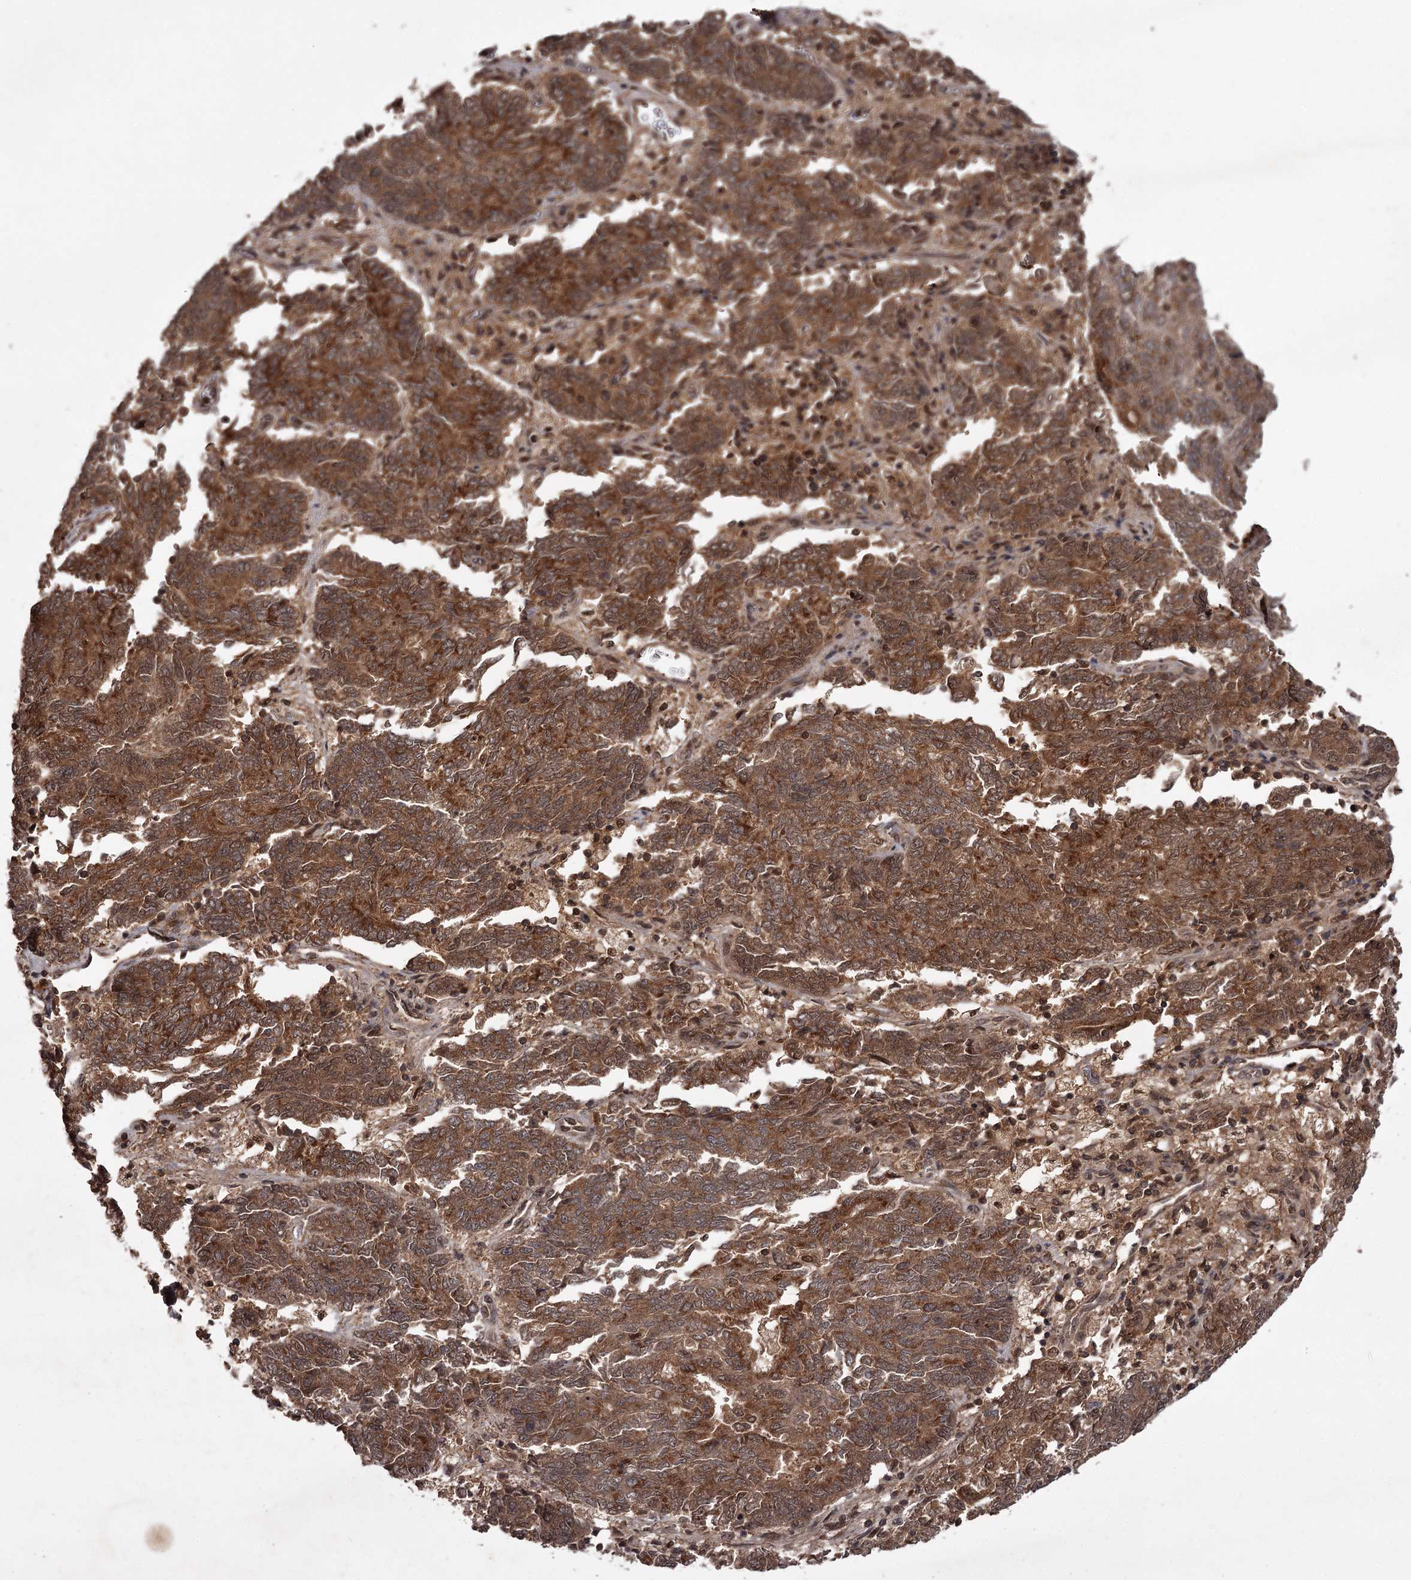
{"staining": {"intensity": "strong", "quantity": ">75%", "location": "cytoplasmic/membranous"}, "tissue": "endometrial cancer", "cell_type": "Tumor cells", "image_type": "cancer", "snomed": [{"axis": "morphology", "description": "Adenocarcinoma, NOS"}, {"axis": "topography", "description": "Endometrium"}], "caption": "Adenocarcinoma (endometrial) stained with DAB IHC exhibits high levels of strong cytoplasmic/membranous positivity in about >75% of tumor cells.", "gene": "TBC1D23", "patient": {"sex": "female", "age": 80}}